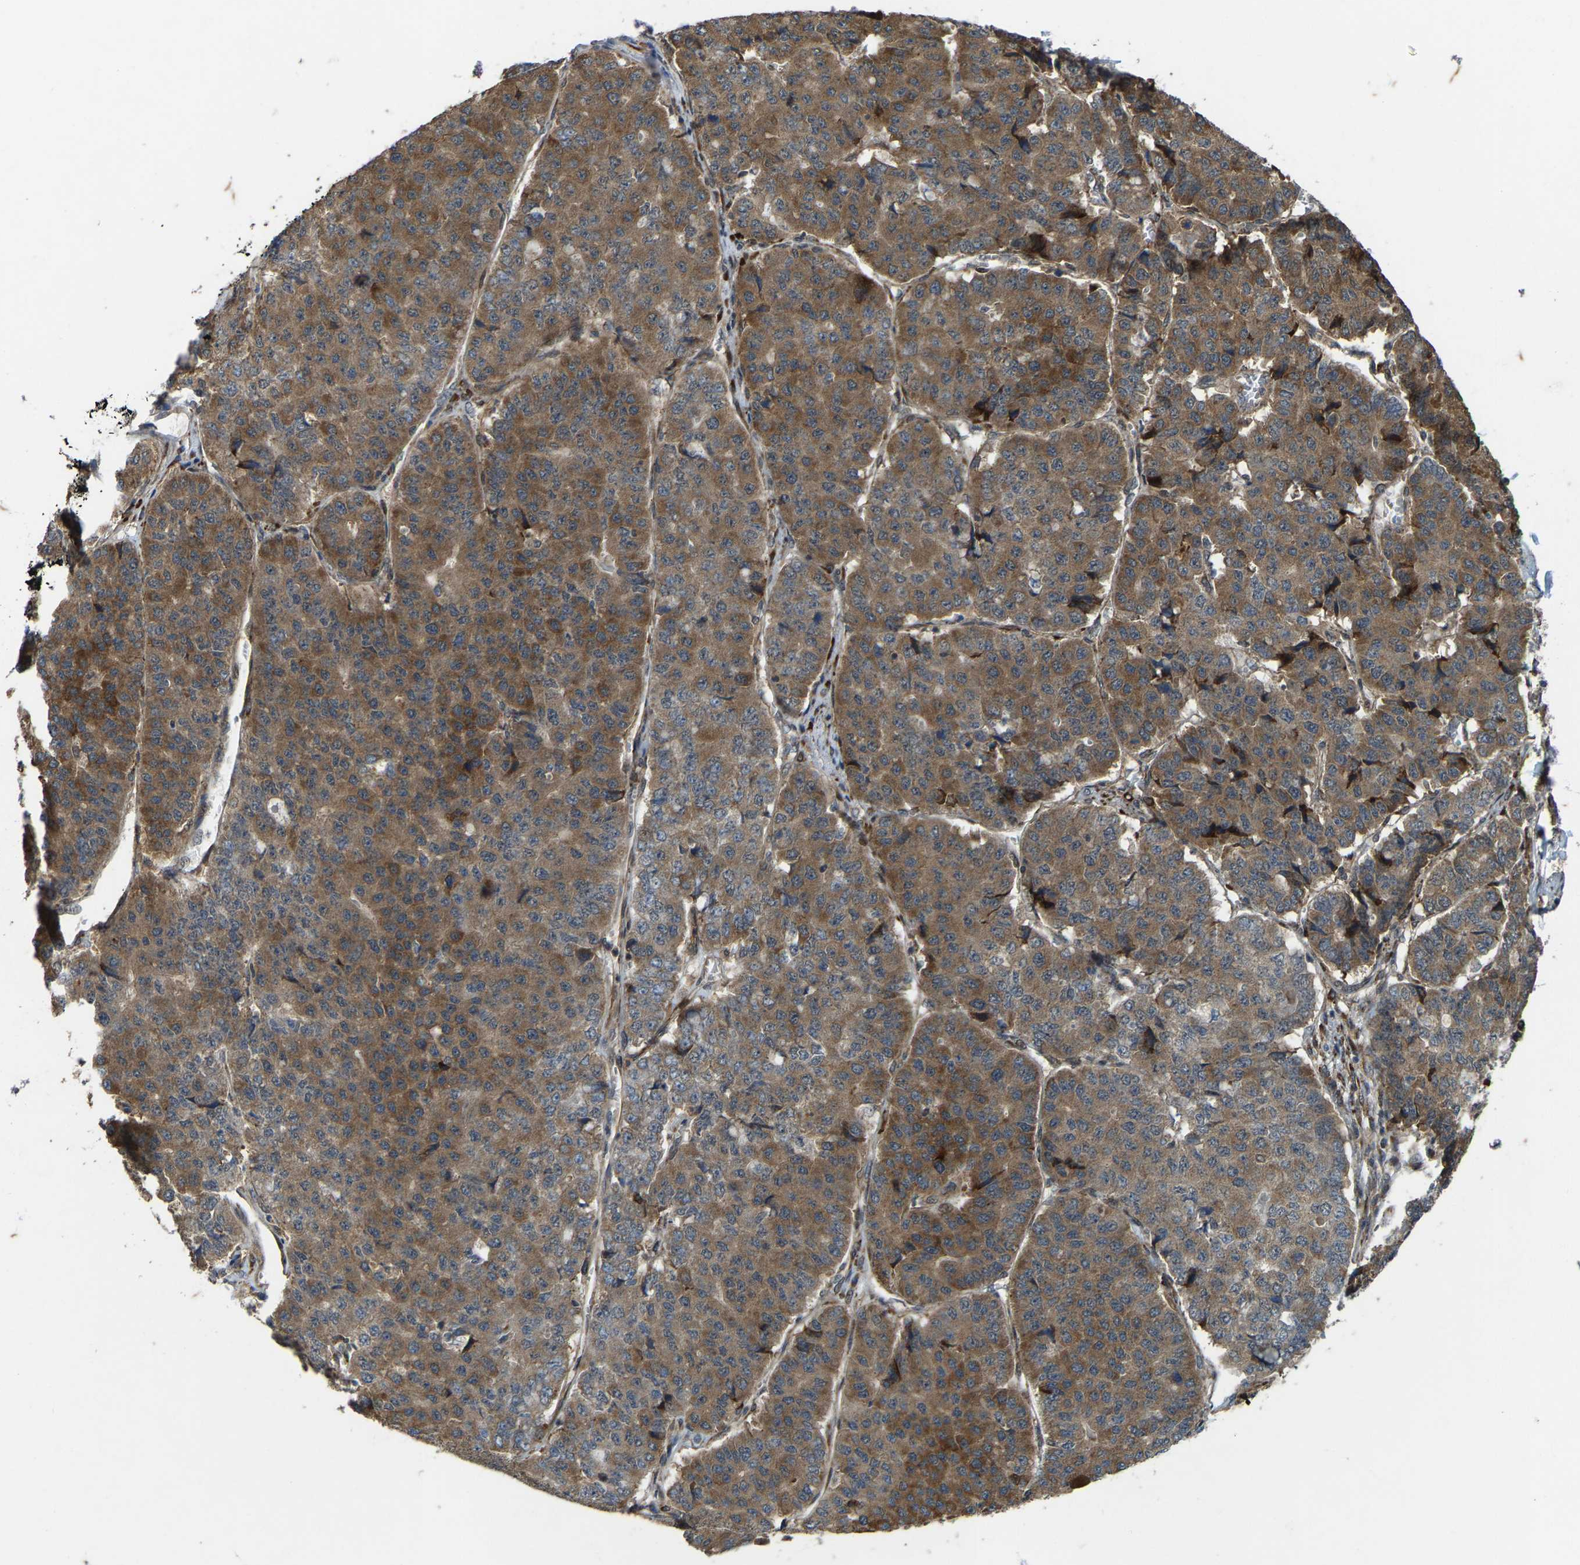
{"staining": {"intensity": "moderate", "quantity": ">75%", "location": "cytoplasmic/membranous"}, "tissue": "pancreatic cancer", "cell_type": "Tumor cells", "image_type": "cancer", "snomed": [{"axis": "morphology", "description": "Adenocarcinoma, NOS"}, {"axis": "topography", "description": "Pancreas"}], "caption": "High-magnification brightfield microscopy of pancreatic cancer (adenocarcinoma) stained with DAB (3,3'-diaminobenzidine) (brown) and counterstained with hematoxylin (blue). tumor cells exhibit moderate cytoplasmic/membranous staining is identified in approximately>75% of cells.", "gene": "LRRC72", "patient": {"sex": "male", "age": 50}}